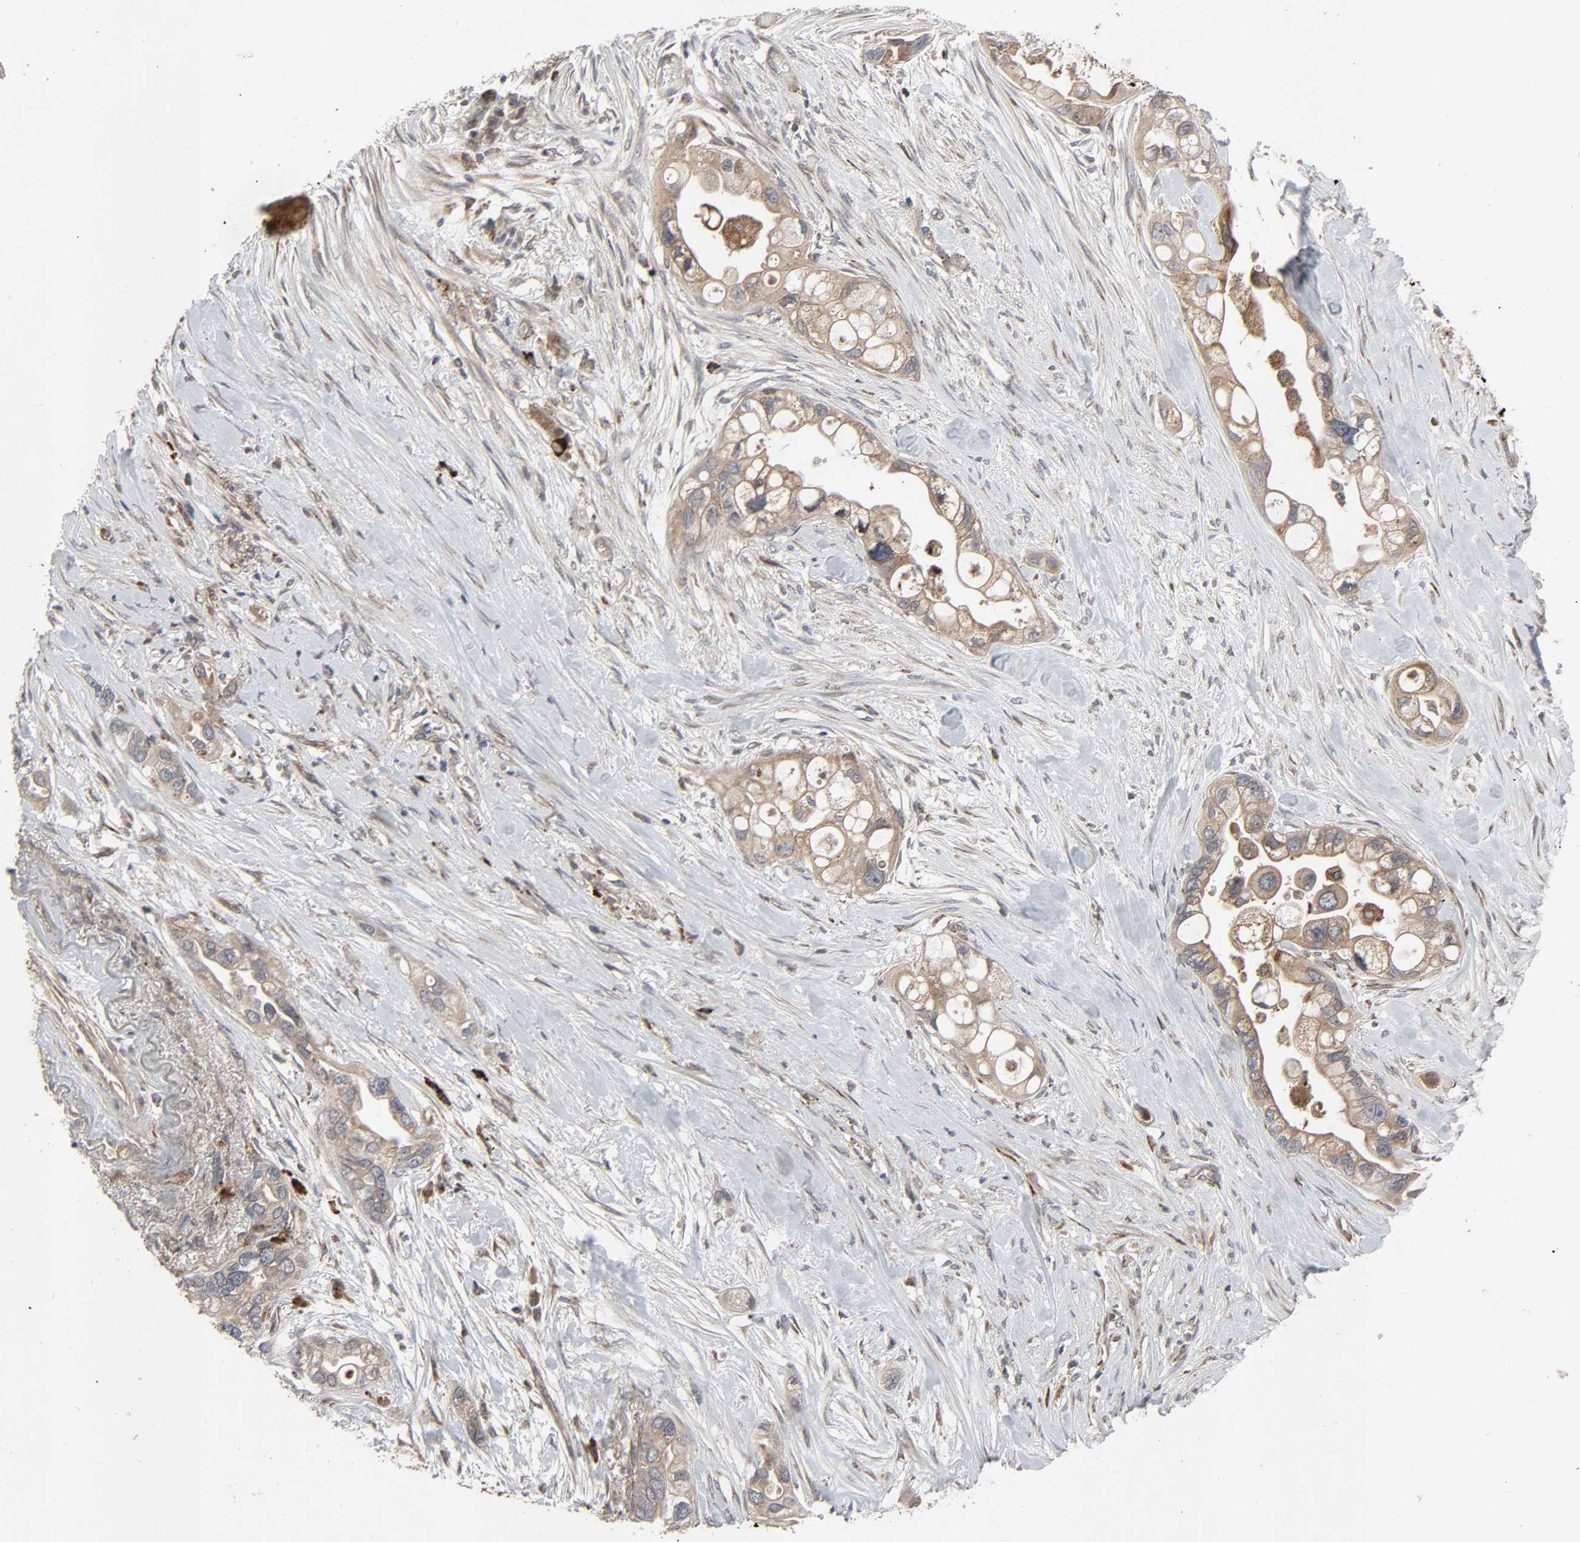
{"staining": {"intensity": "weak", "quantity": ">75%", "location": "cytoplasmic/membranous"}, "tissue": "pancreatic cancer", "cell_type": "Tumor cells", "image_type": "cancer", "snomed": [{"axis": "morphology", "description": "Adenocarcinoma, NOS"}, {"axis": "topography", "description": "Pancreas"}], "caption": "Pancreatic cancer (adenocarcinoma) stained with immunohistochemistry (IHC) displays weak cytoplasmic/membranous positivity in about >75% of tumor cells.", "gene": "ADCY4", "patient": {"sex": "female", "age": 77}}